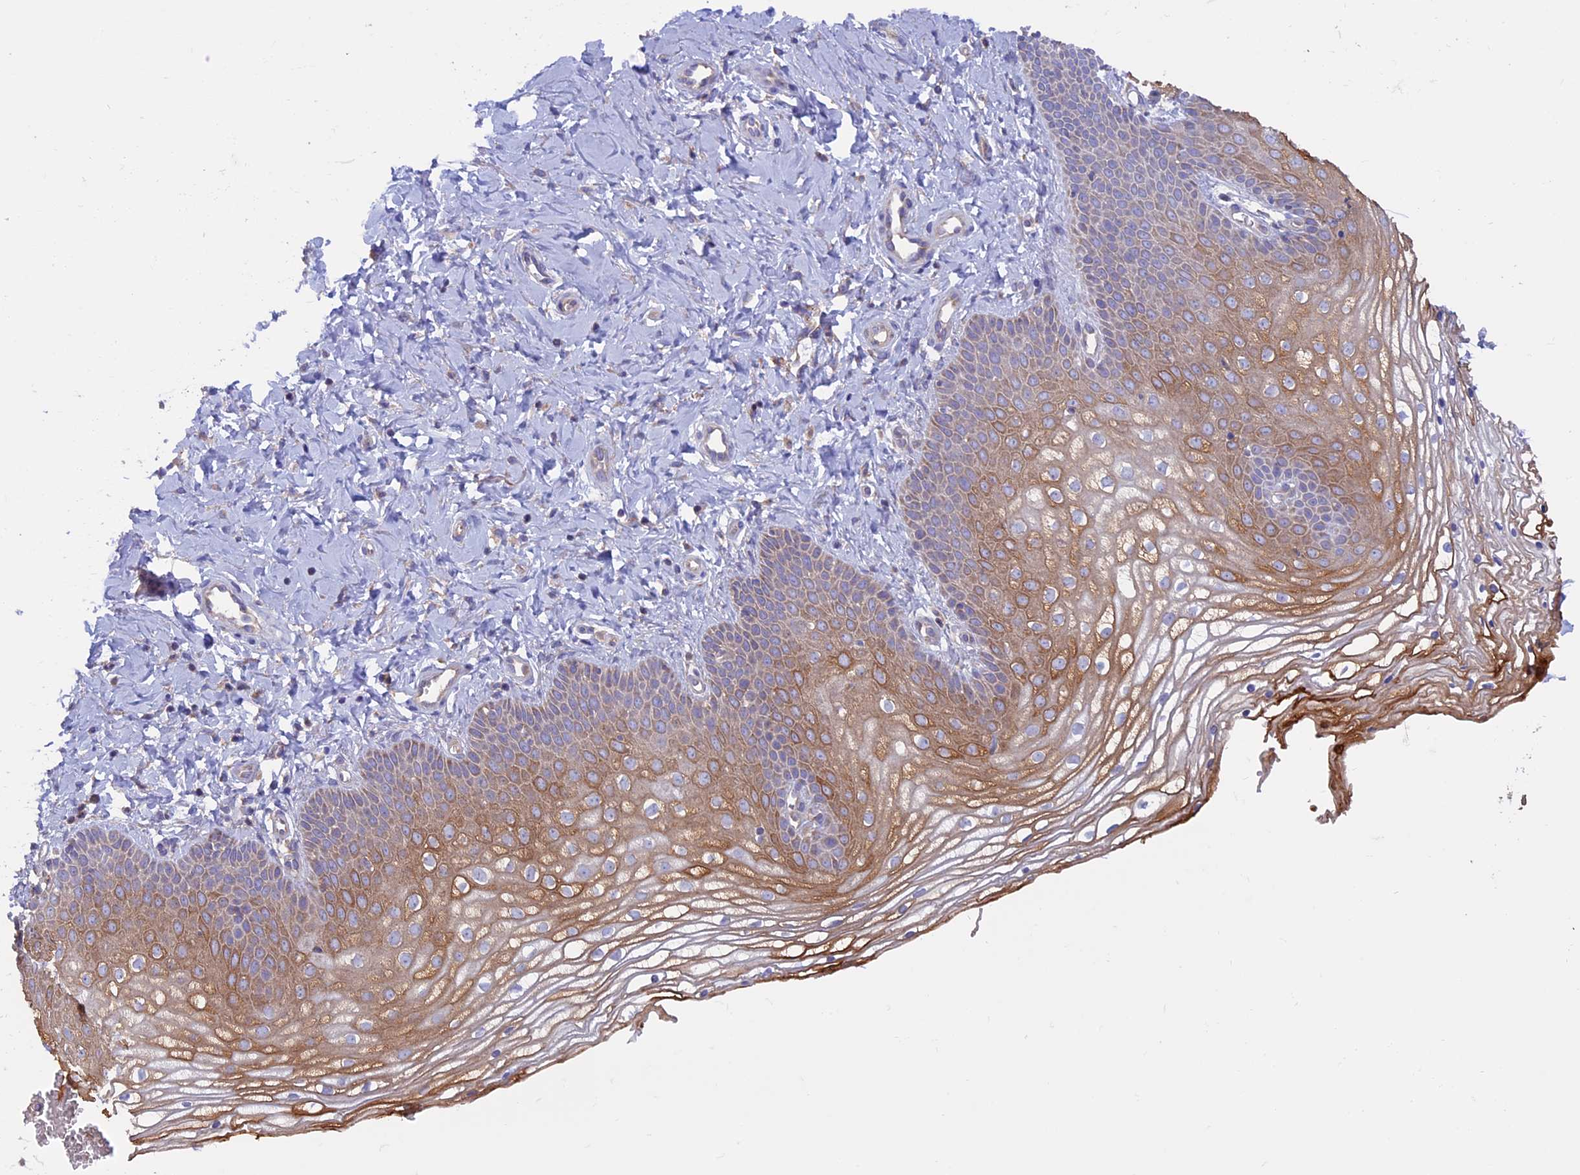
{"staining": {"intensity": "moderate", "quantity": "25%-75%", "location": "cytoplasmic/membranous"}, "tissue": "vagina", "cell_type": "Squamous epithelial cells", "image_type": "normal", "snomed": [{"axis": "morphology", "description": "Normal tissue, NOS"}, {"axis": "topography", "description": "Vagina"}], "caption": "The immunohistochemical stain highlights moderate cytoplasmic/membranous positivity in squamous epithelial cells of benign vagina.", "gene": "PTPN9", "patient": {"sex": "female", "age": 68}}